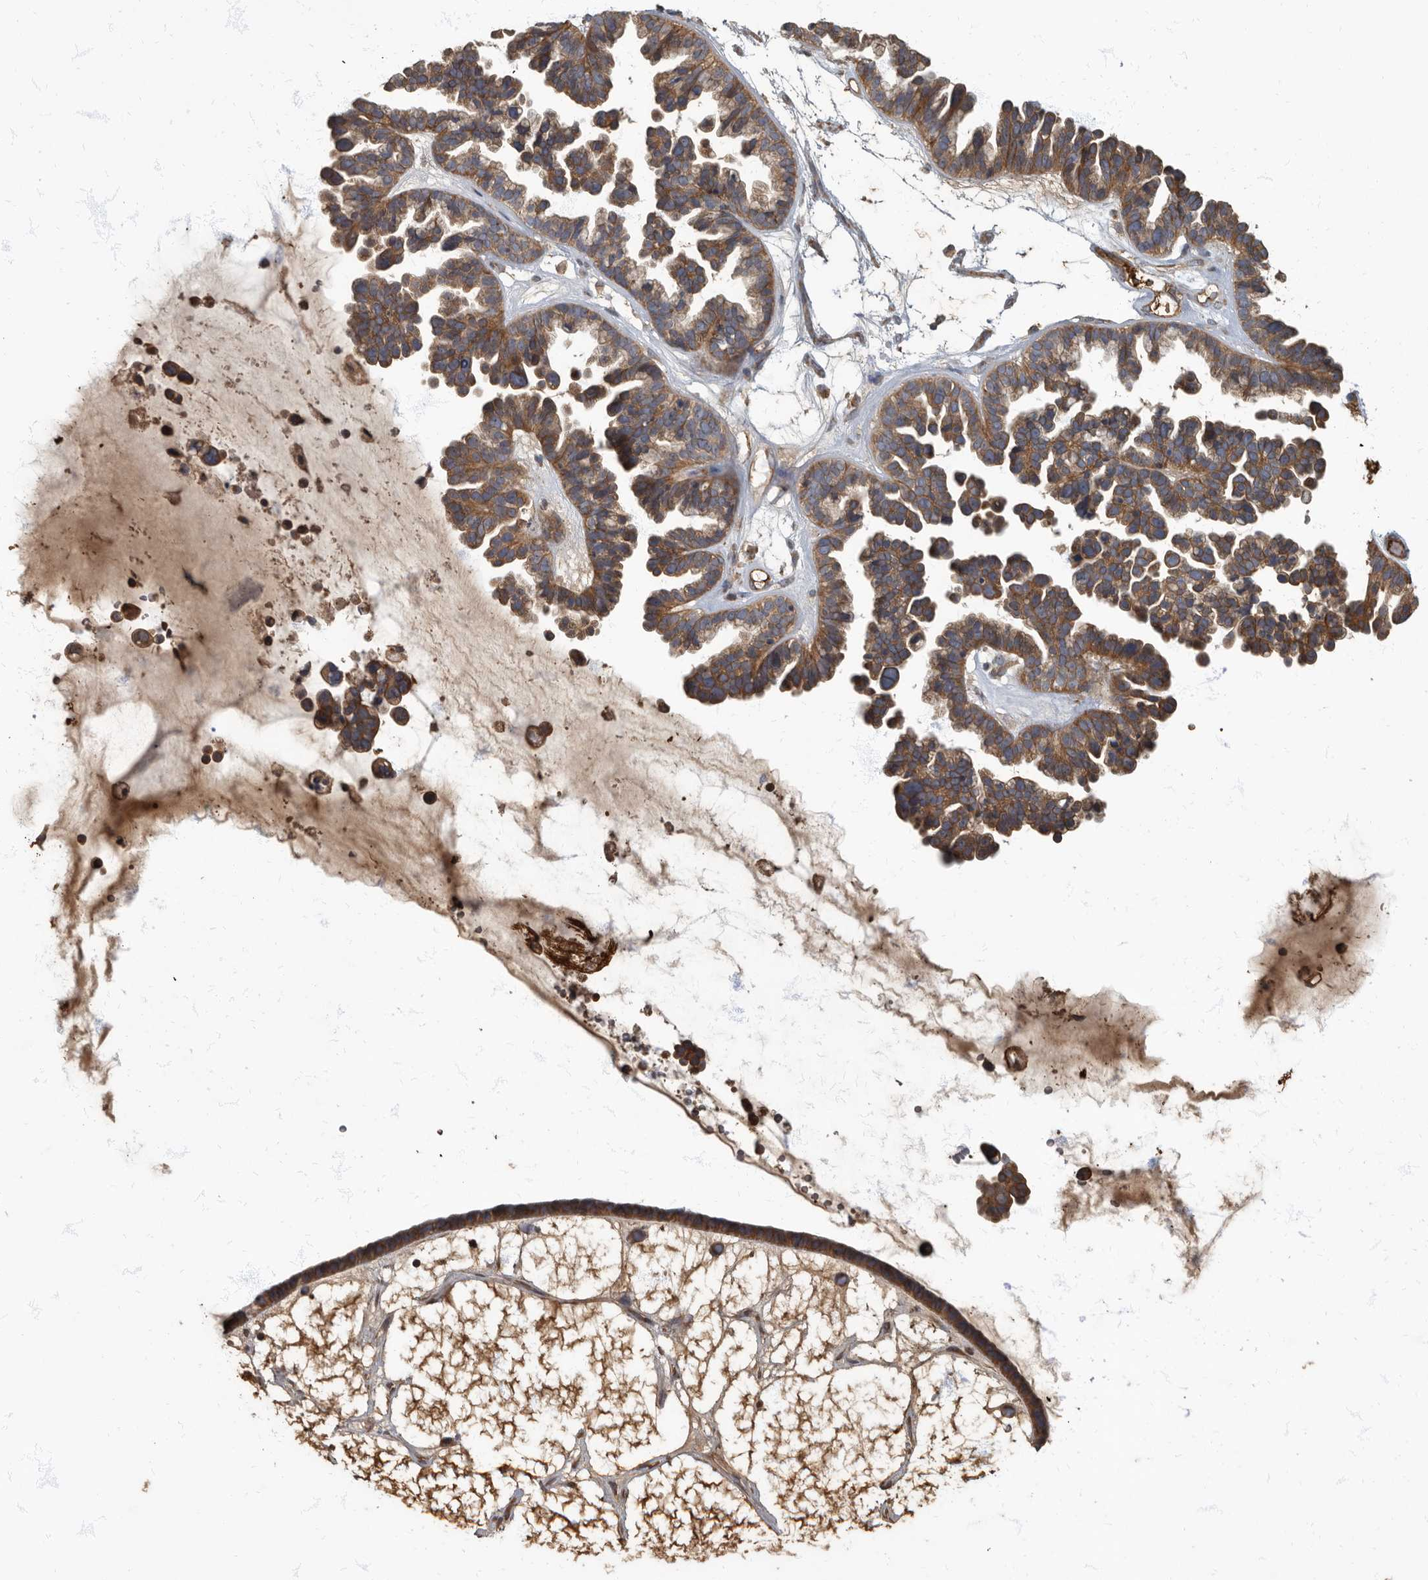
{"staining": {"intensity": "moderate", "quantity": ">75%", "location": "cytoplasmic/membranous"}, "tissue": "ovarian cancer", "cell_type": "Tumor cells", "image_type": "cancer", "snomed": [{"axis": "morphology", "description": "Cystadenocarcinoma, serous, NOS"}, {"axis": "topography", "description": "Ovary"}], "caption": "Moderate cytoplasmic/membranous protein staining is identified in approximately >75% of tumor cells in ovarian cancer.", "gene": "DAAM1", "patient": {"sex": "female", "age": 56}}